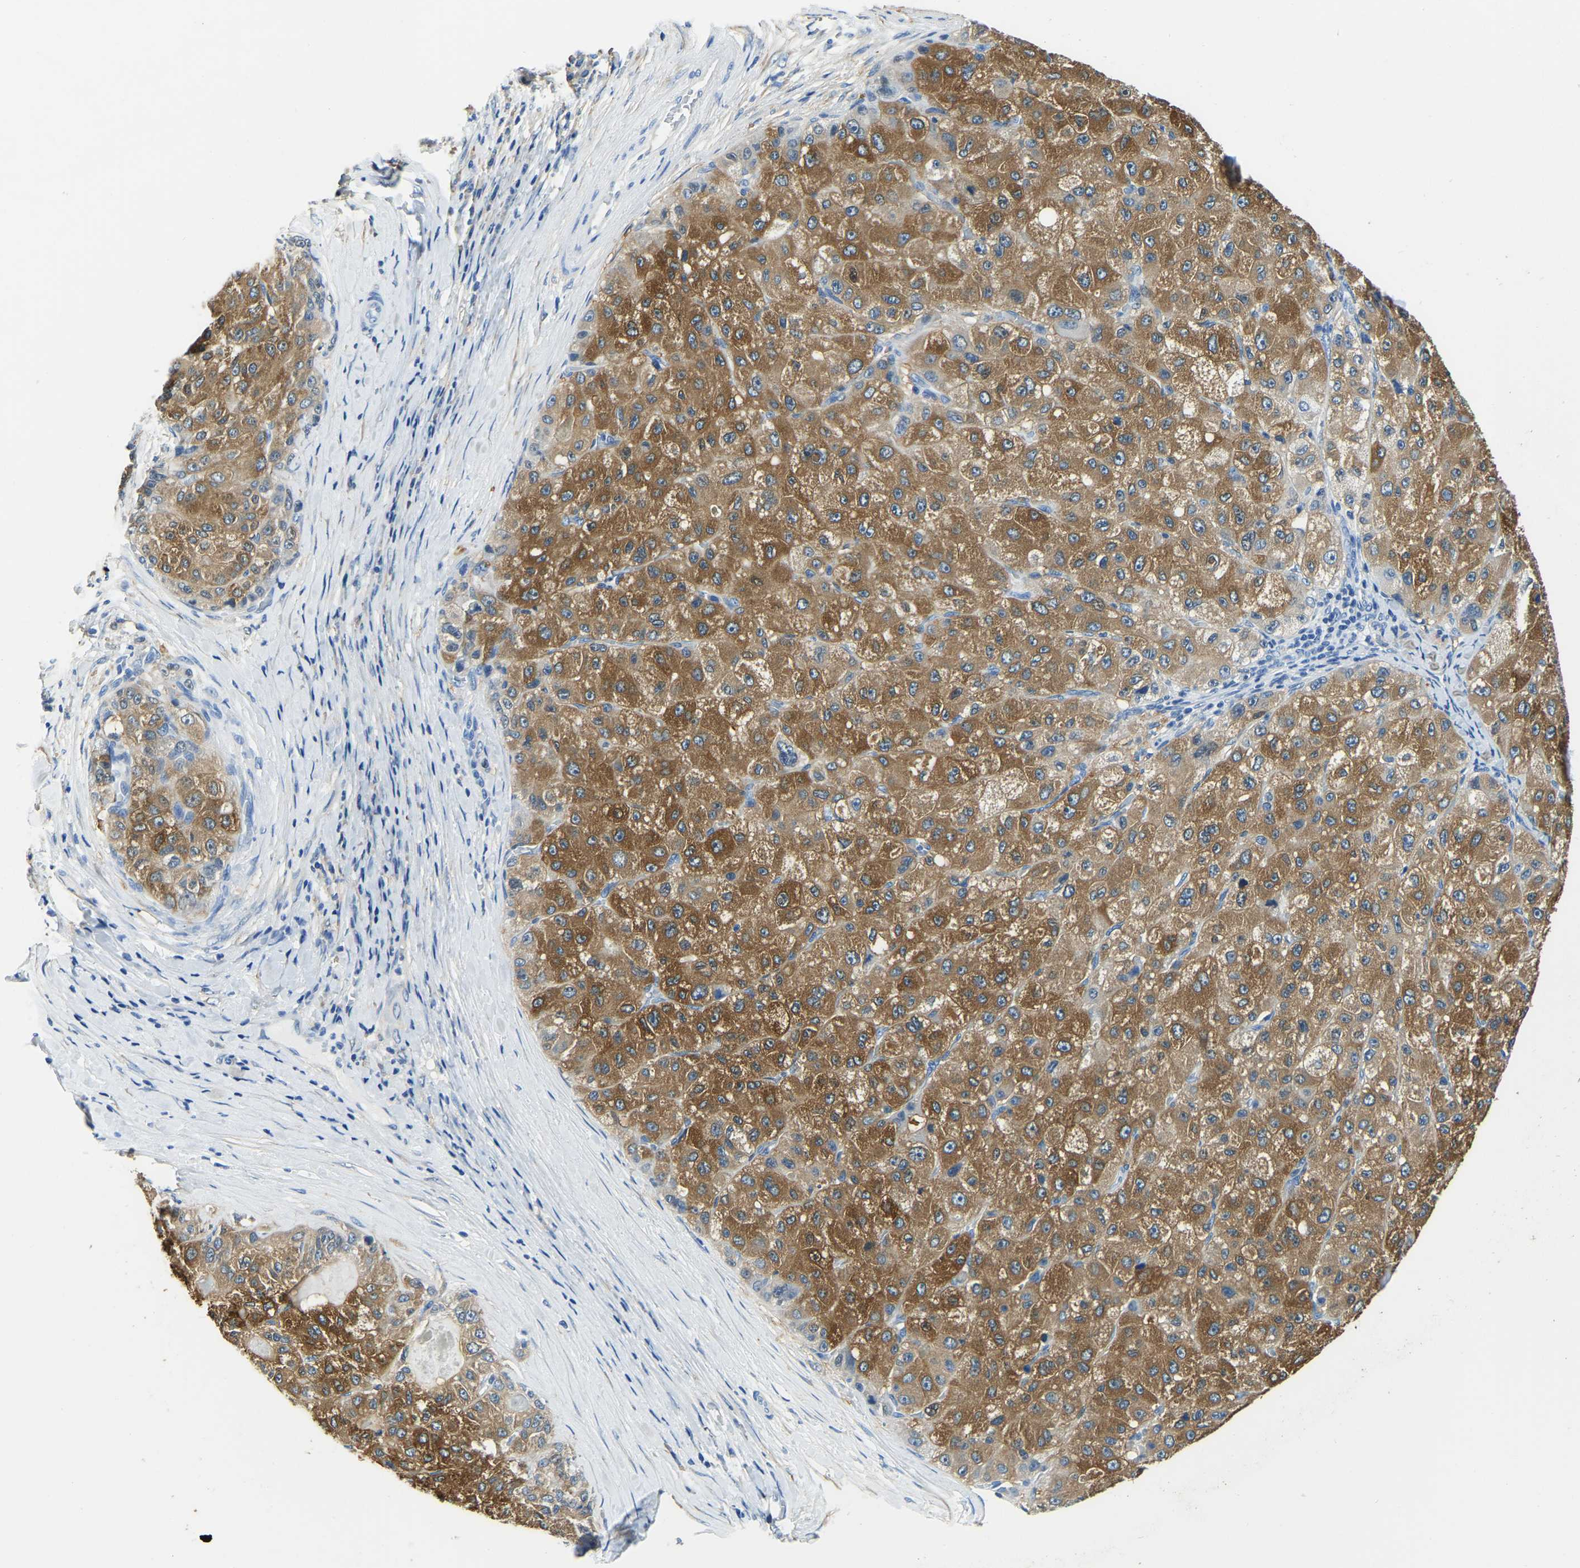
{"staining": {"intensity": "moderate", "quantity": ">75%", "location": "cytoplasmic/membranous"}, "tissue": "liver cancer", "cell_type": "Tumor cells", "image_type": "cancer", "snomed": [{"axis": "morphology", "description": "Carcinoma, Hepatocellular, NOS"}, {"axis": "topography", "description": "Liver"}], "caption": "Liver cancer (hepatocellular carcinoma) stained with IHC shows moderate cytoplasmic/membranous expression in about >75% of tumor cells. (brown staining indicates protein expression, while blue staining denotes nuclei).", "gene": "ZDHHC13", "patient": {"sex": "male", "age": 80}}